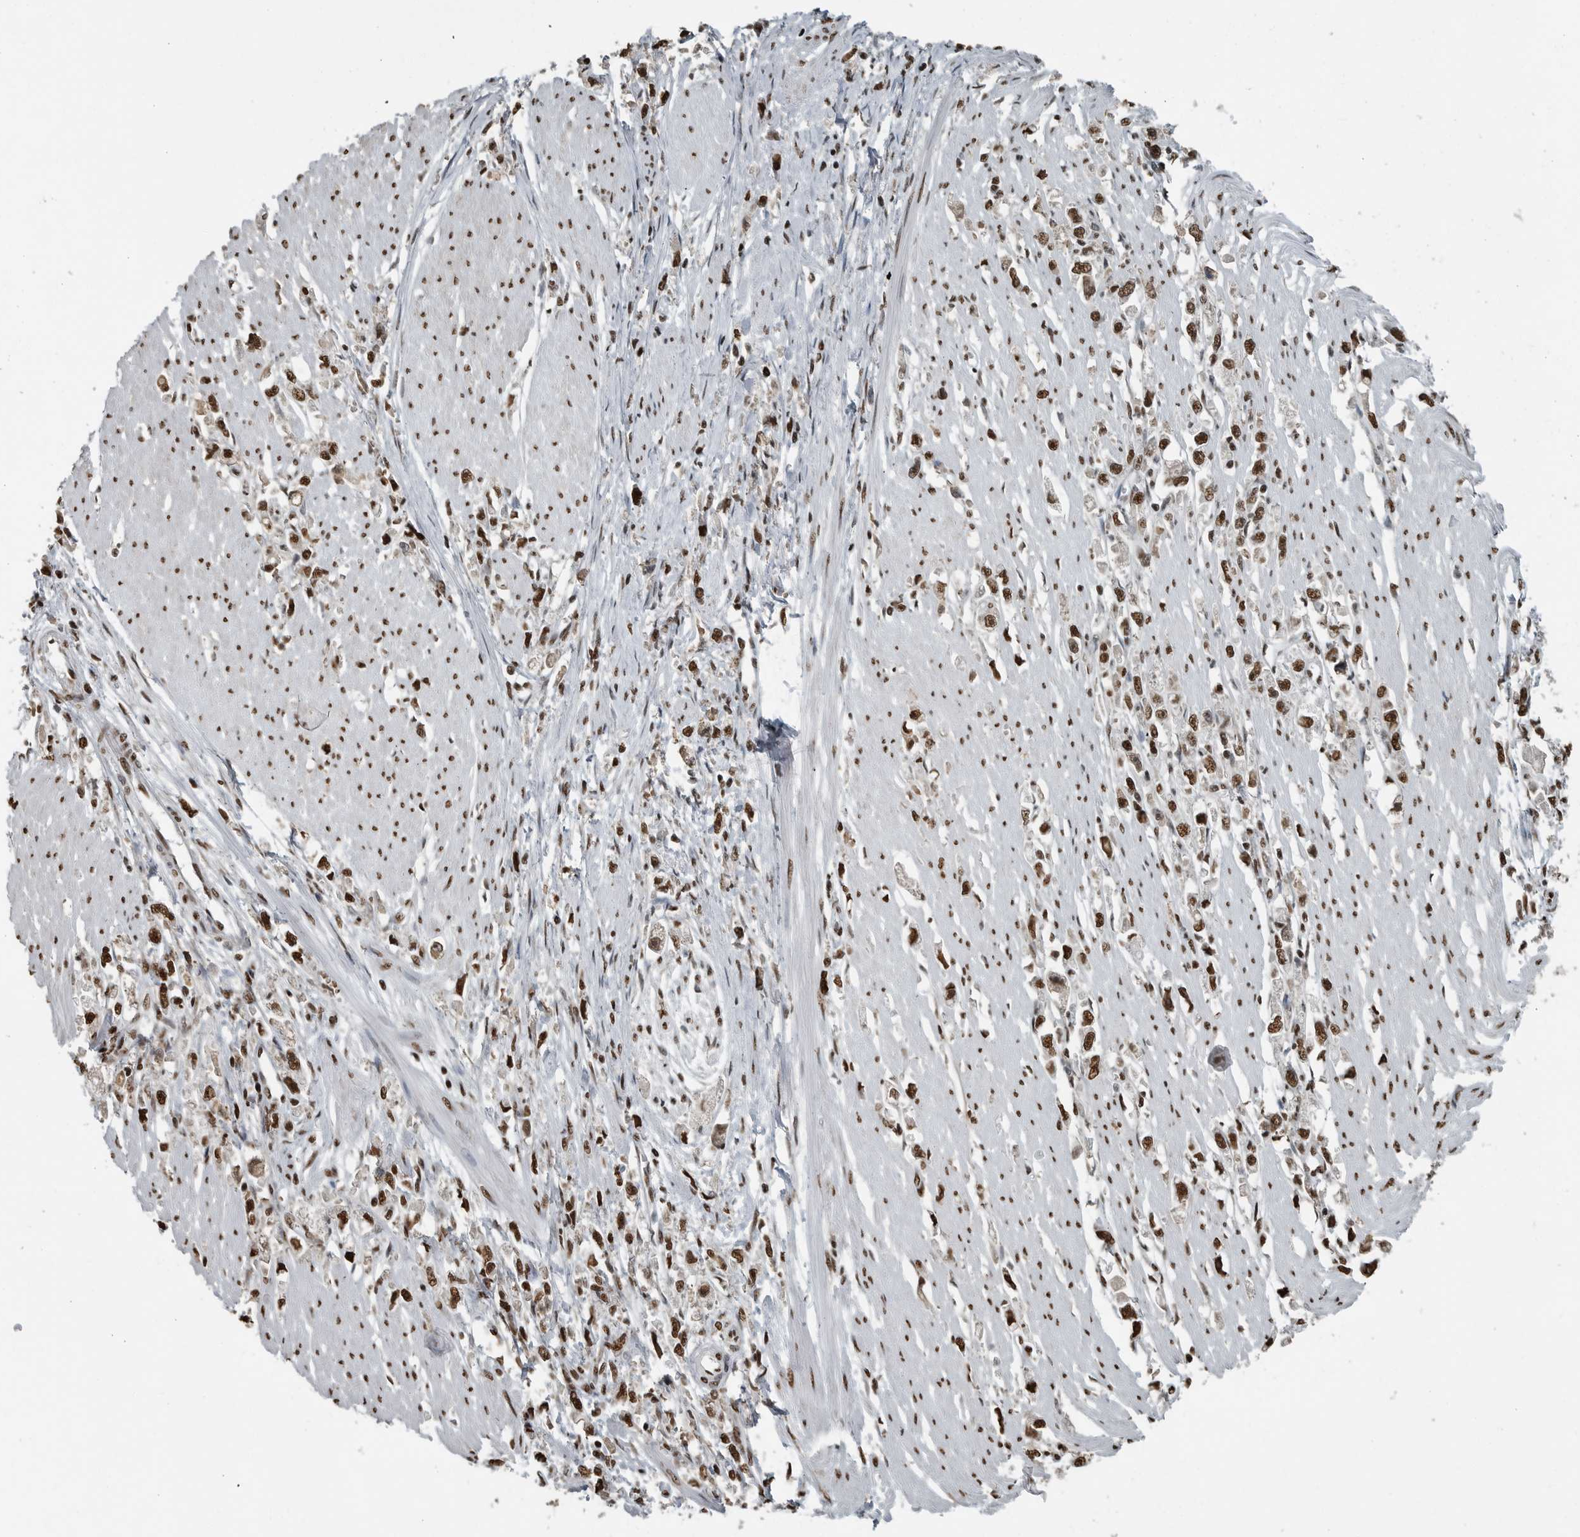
{"staining": {"intensity": "strong", "quantity": ">75%", "location": "nuclear"}, "tissue": "stomach cancer", "cell_type": "Tumor cells", "image_type": "cancer", "snomed": [{"axis": "morphology", "description": "Adenocarcinoma, NOS"}, {"axis": "topography", "description": "Stomach"}], "caption": "Stomach cancer was stained to show a protein in brown. There is high levels of strong nuclear staining in about >75% of tumor cells.", "gene": "TGS1", "patient": {"sex": "female", "age": 59}}